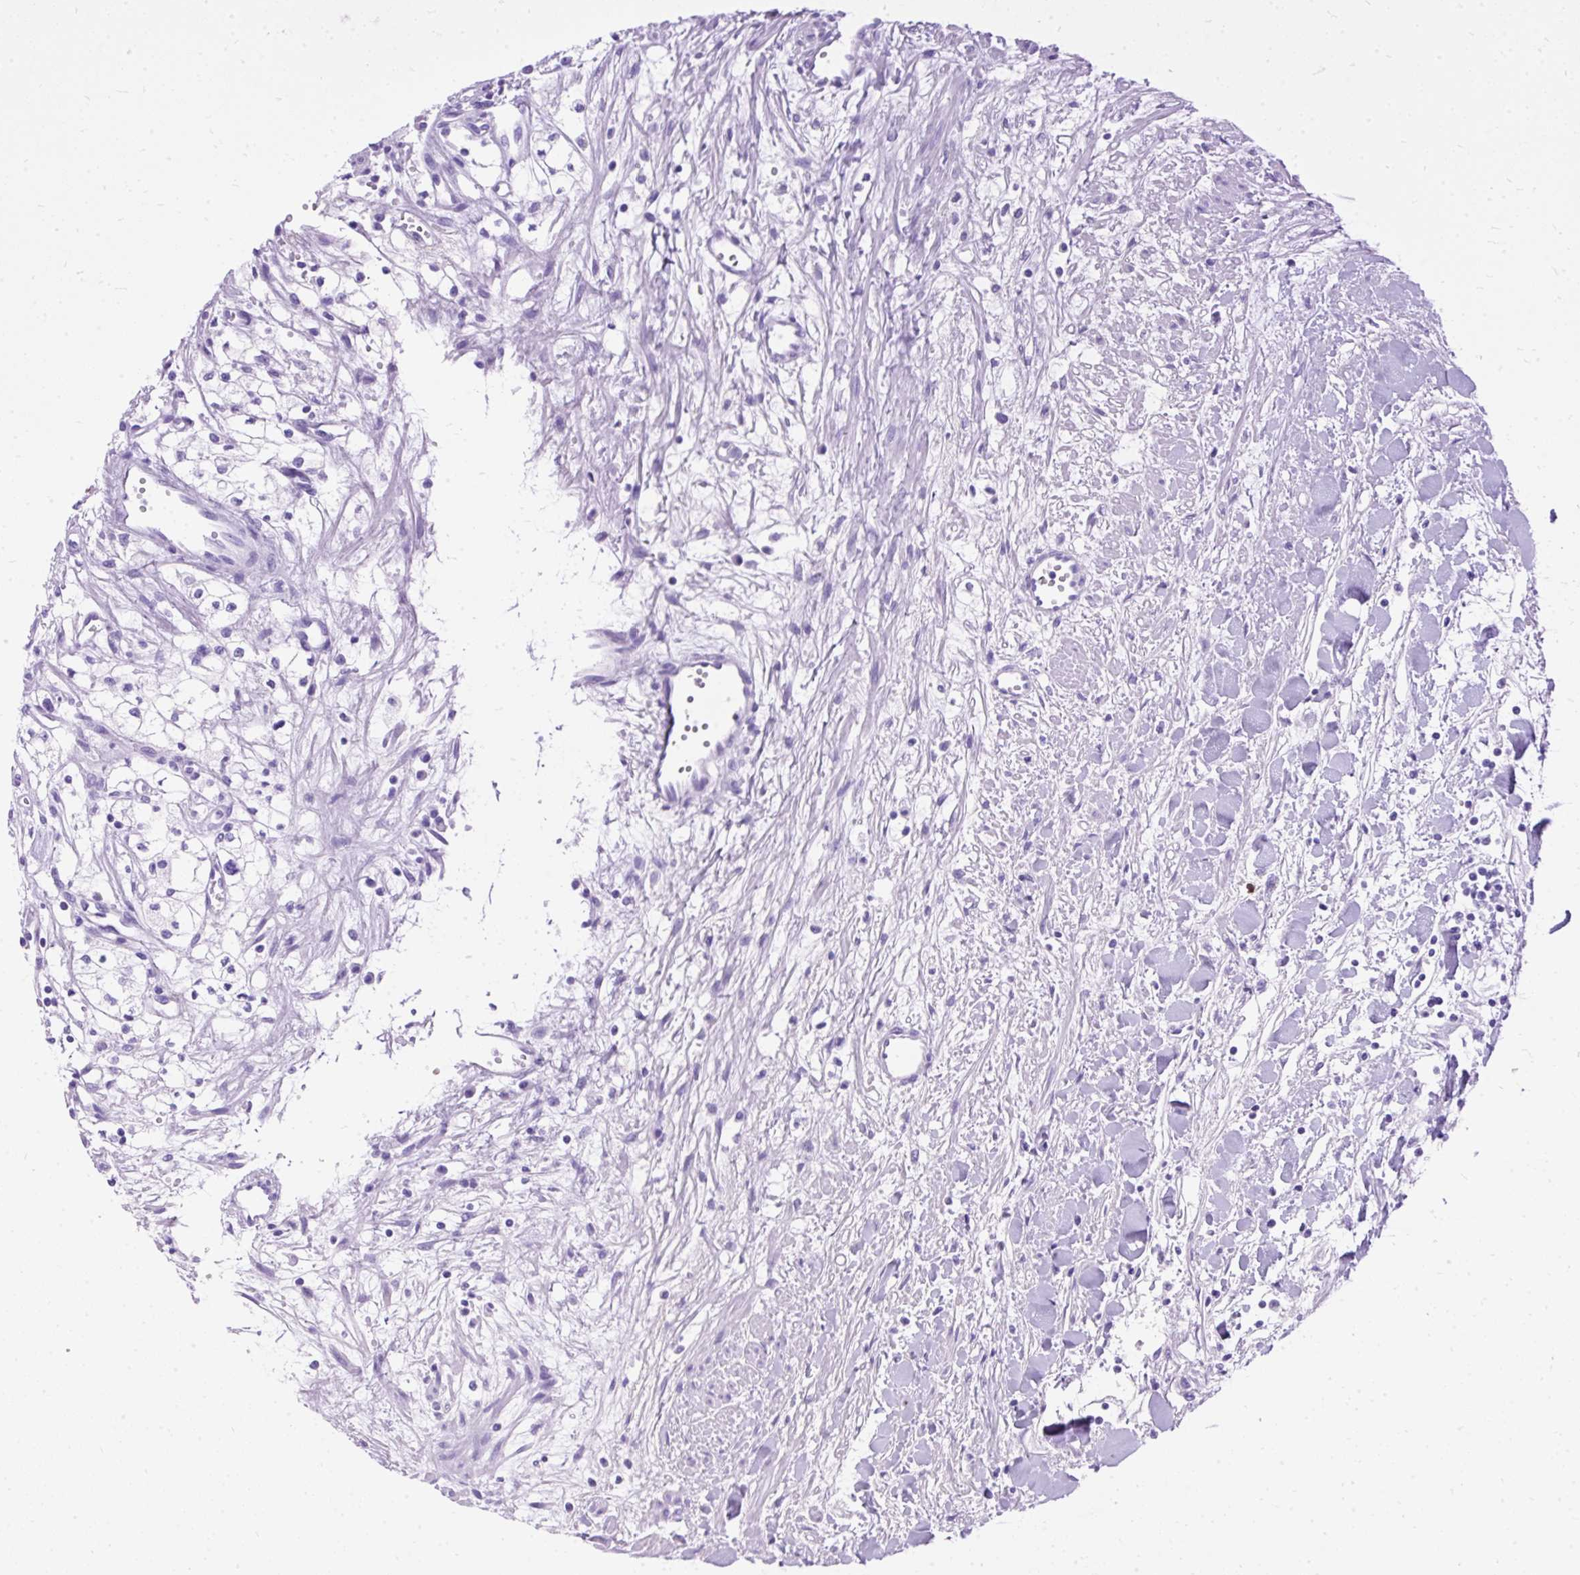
{"staining": {"intensity": "negative", "quantity": "none", "location": "none"}, "tissue": "renal cancer", "cell_type": "Tumor cells", "image_type": "cancer", "snomed": [{"axis": "morphology", "description": "Adenocarcinoma, NOS"}, {"axis": "topography", "description": "Kidney"}], "caption": "Immunohistochemical staining of renal cancer shows no significant staining in tumor cells.", "gene": "PVALB", "patient": {"sex": "male", "age": 59}}